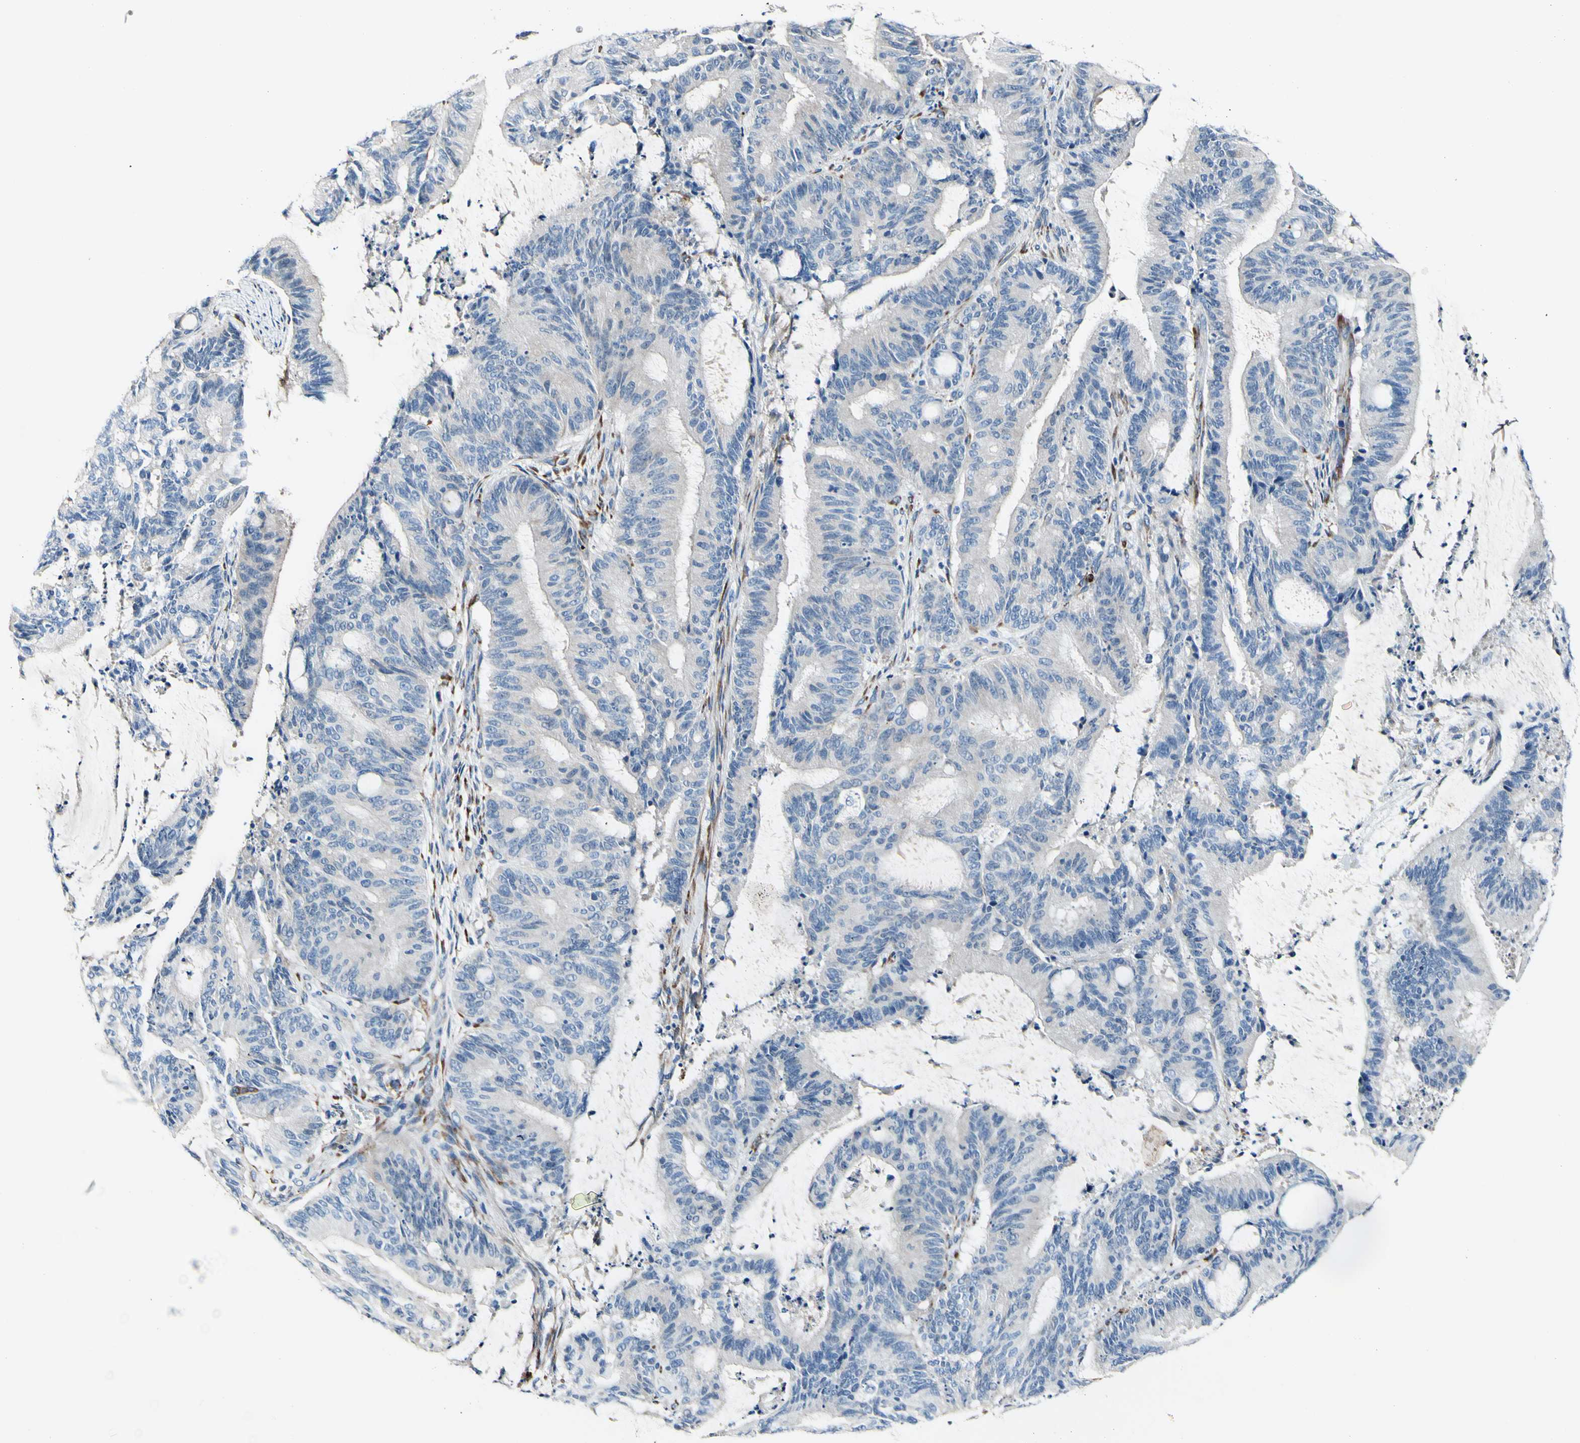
{"staining": {"intensity": "negative", "quantity": "none", "location": "none"}, "tissue": "liver cancer", "cell_type": "Tumor cells", "image_type": "cancer", "snomed": [{"axis": "morphology", "description": "Cholangiocarcinoma"}, {"axis": "topography", "description": "Liver"}], "caption": "Tumor cells show no significant expression in cholangiocarcinoma (liver).", "gene": "COL6A3", "patient": {"sex": "female", "age": 73}}